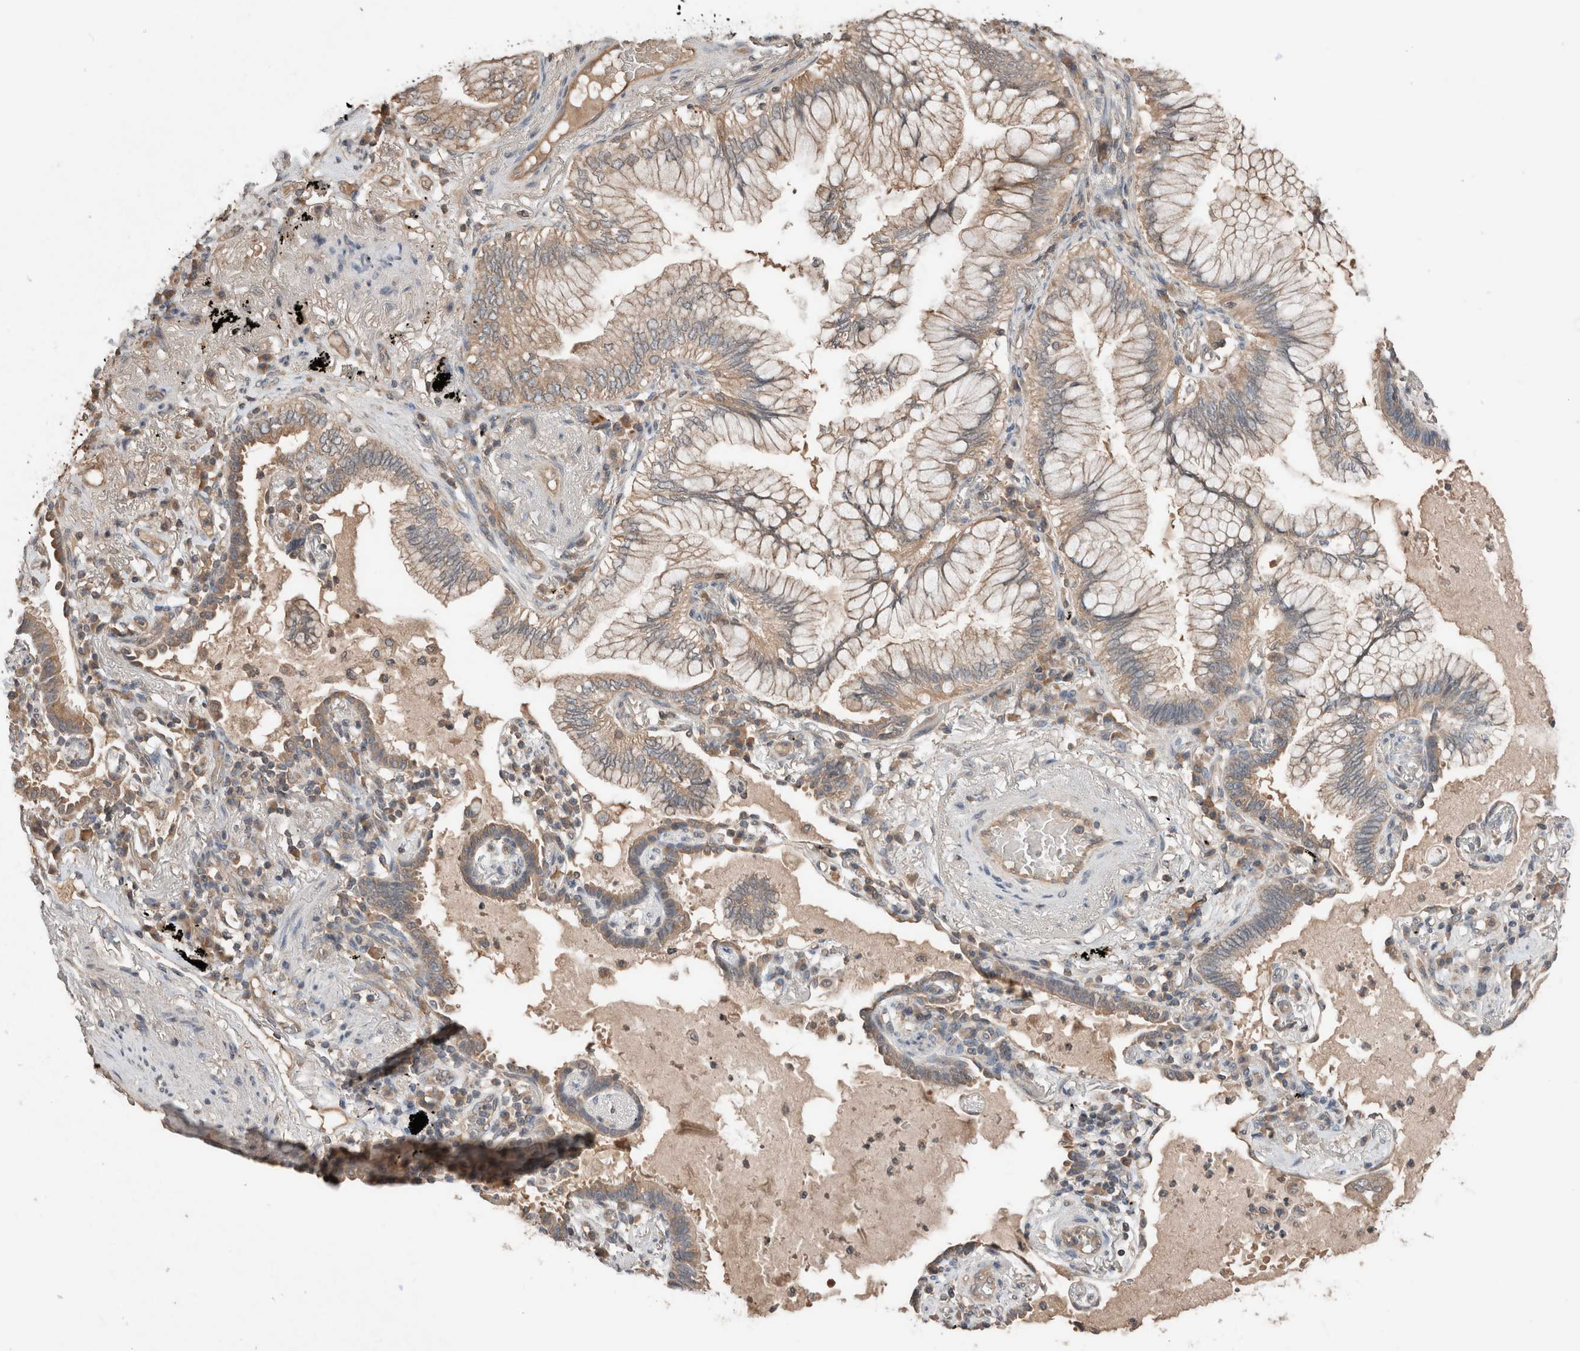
{"staining": {"intensity": "weak", "quantity": ">75%", "location": "cytoplasmic/membranous"}, "tissue": "lung cancer", "cell_type": "Tumor cells", "image_type": "cancer", "snomed": [{"axis": "morphology", "description": "Adenocarcinoma, NOS"}, {"axis": "topography", "description": "Lung"}], "caption": "Human adenocarcinoma (lung) stained for a protein (brown) displays weak cytoplasmic/membranous positive staining in approximately >75% of tumor cells.", "gene": "ERAP2", "patient": {"sex": "female", "age": 70}}